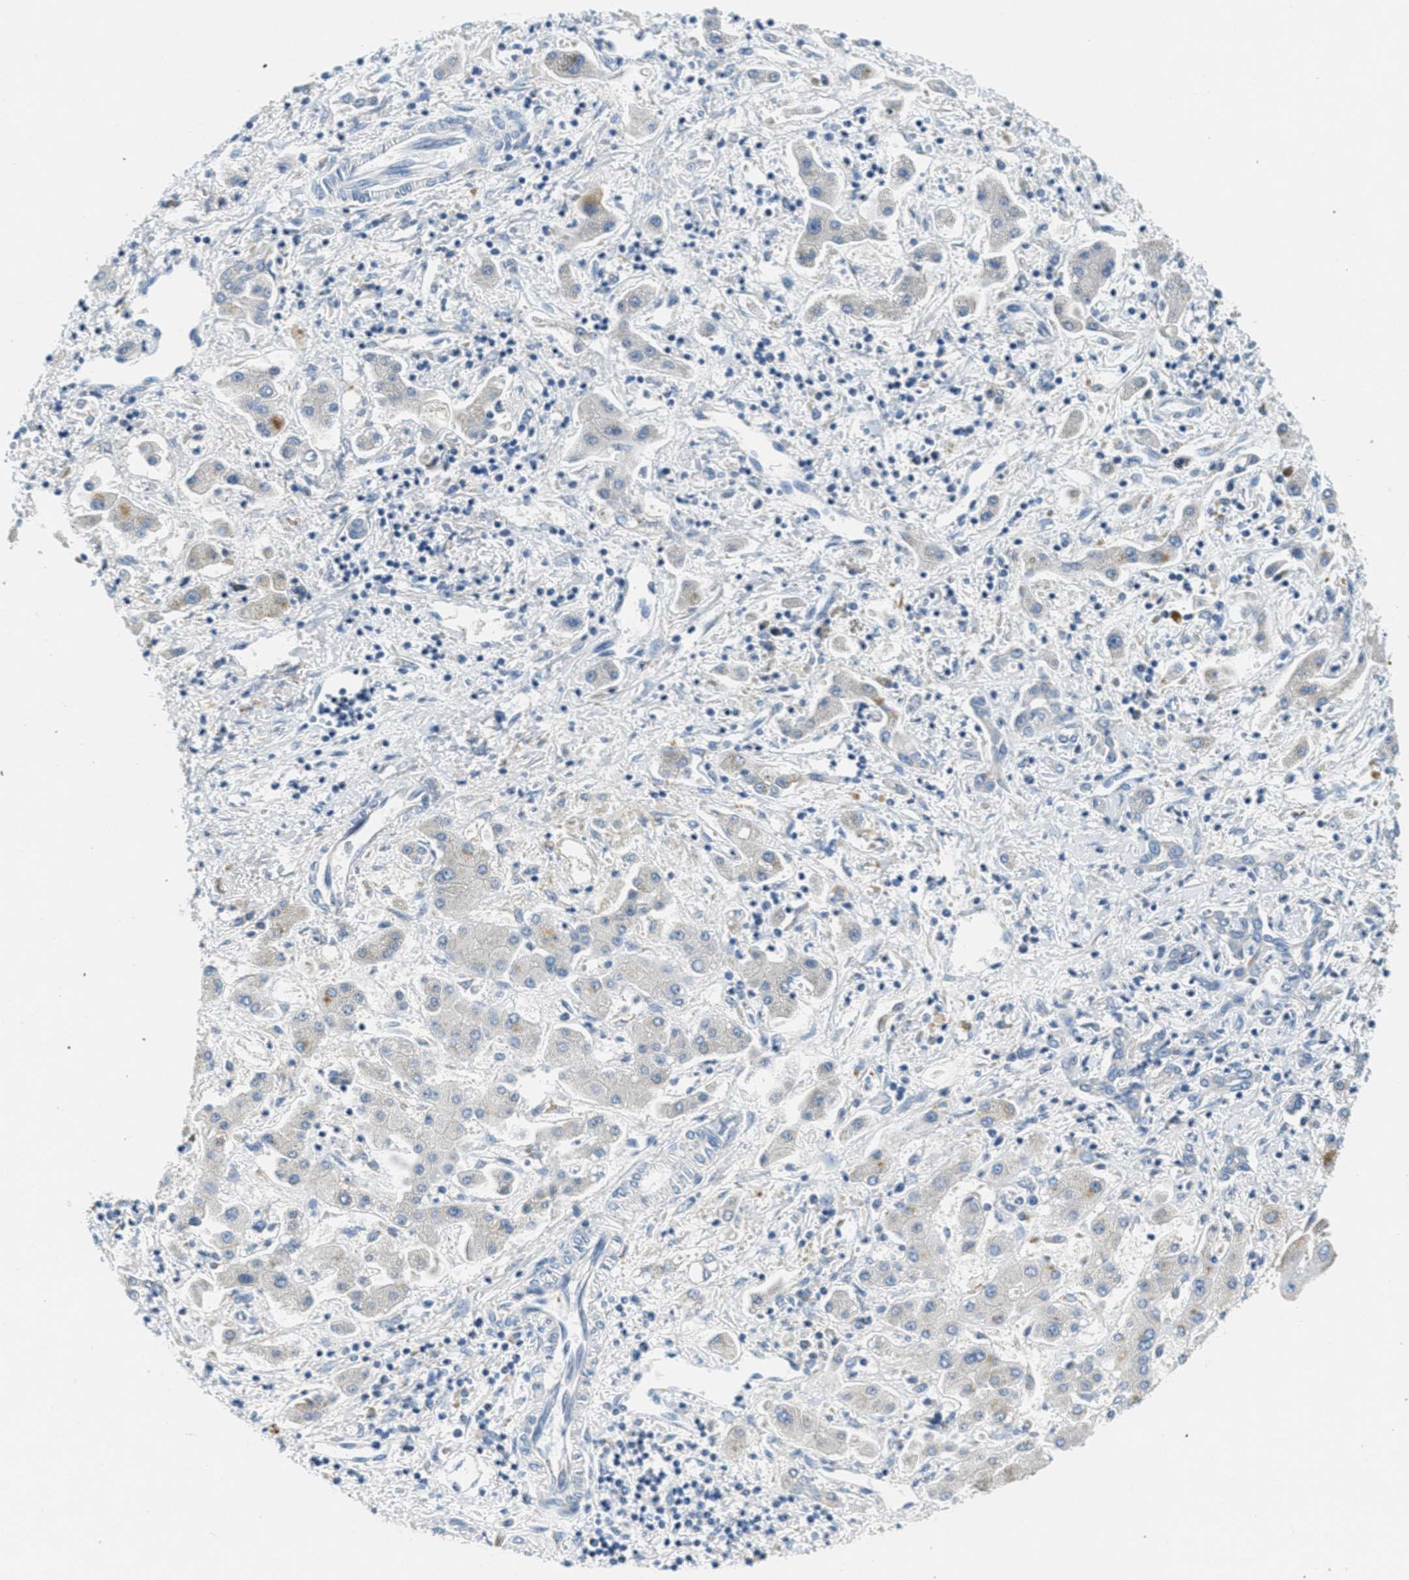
{"staining": {"intensity": "weak", "quantity": "<25%", "location": "cytoplasmic/membranous"}, "tissue": "liver cancer", "cell_type": "Tumor cells", "image_type": "cancer", "snomed": [{"axis": "morphology", "description": "Cholangiocarcinoma"}, {"axis": "topography", "description": "Liver"}], "caption": "Immunohistochemistry (IHC) histopathology image of liver cancer (cholangiocarcinoma) stained for a protein (brown), which displays no staining in tumor cells.", "gene": "CA4", "patient": {"sex": "male", "age": 50}}